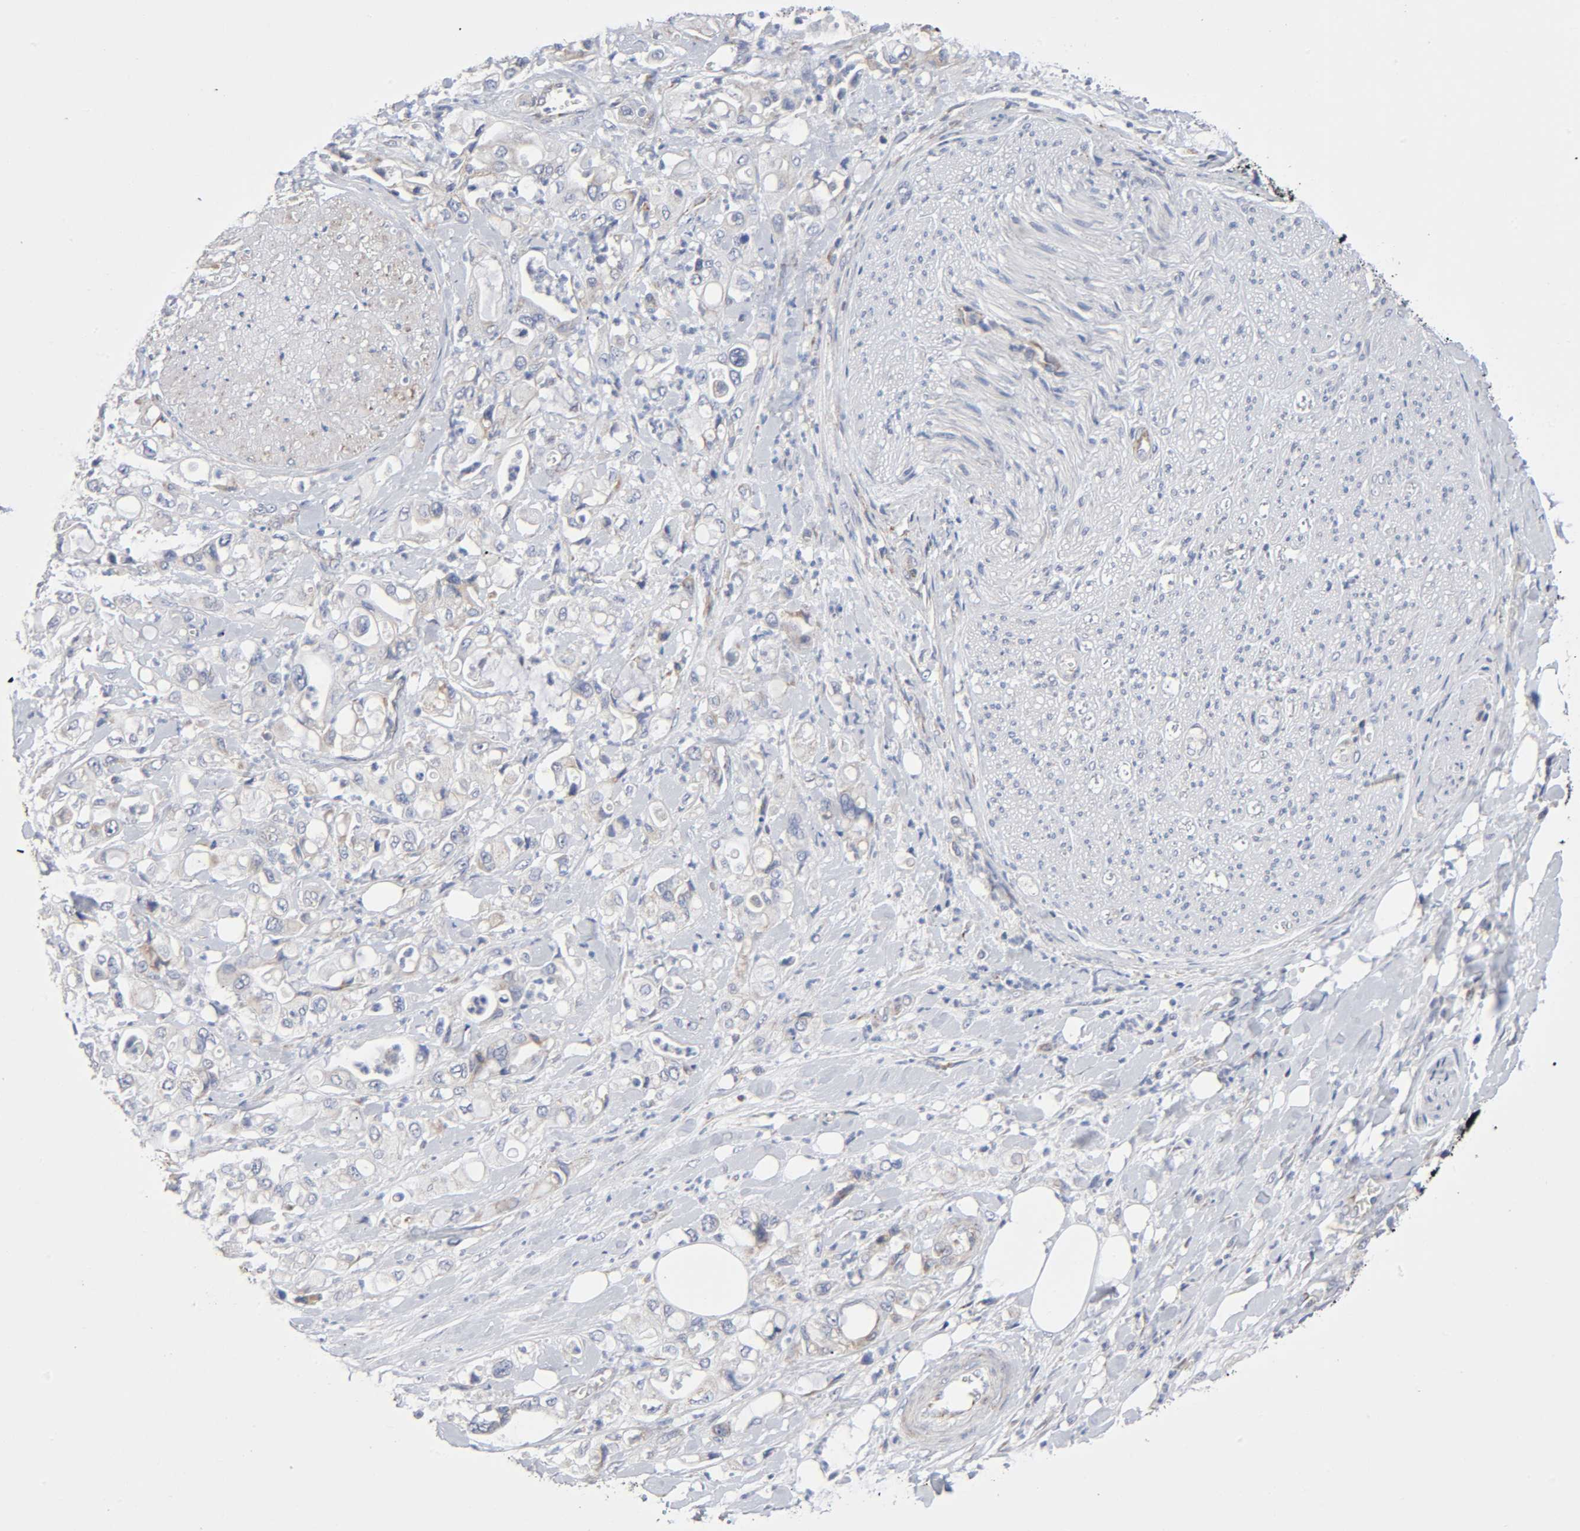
{"staining": {"intensity": "weak", "quantity": "25%-75%", "location": "cytoplasmic/membranous"}, "tissue": "pancreatic cancer", "cell_type": "Tumor cells", "image_type": "cancer", "snomed": [{"axis": "morphology", "description": "Adenocarcinoma, NOS"}, {"axis": "topography", "description": "Pancreas"}], "caption": "A brown stain shows weak cytoplasmic/membranous expression of a protein in human pancreatic cancer (adenocarcinoma) tumor cells. The staining was performed using DAB (3,3'-diaminobenzidine), with brown indicating positive protein expression. Nuclei are stained blue with hematoxylin.", "gene": "SYT16", "patient": {"sex": "male", "age": 70}}